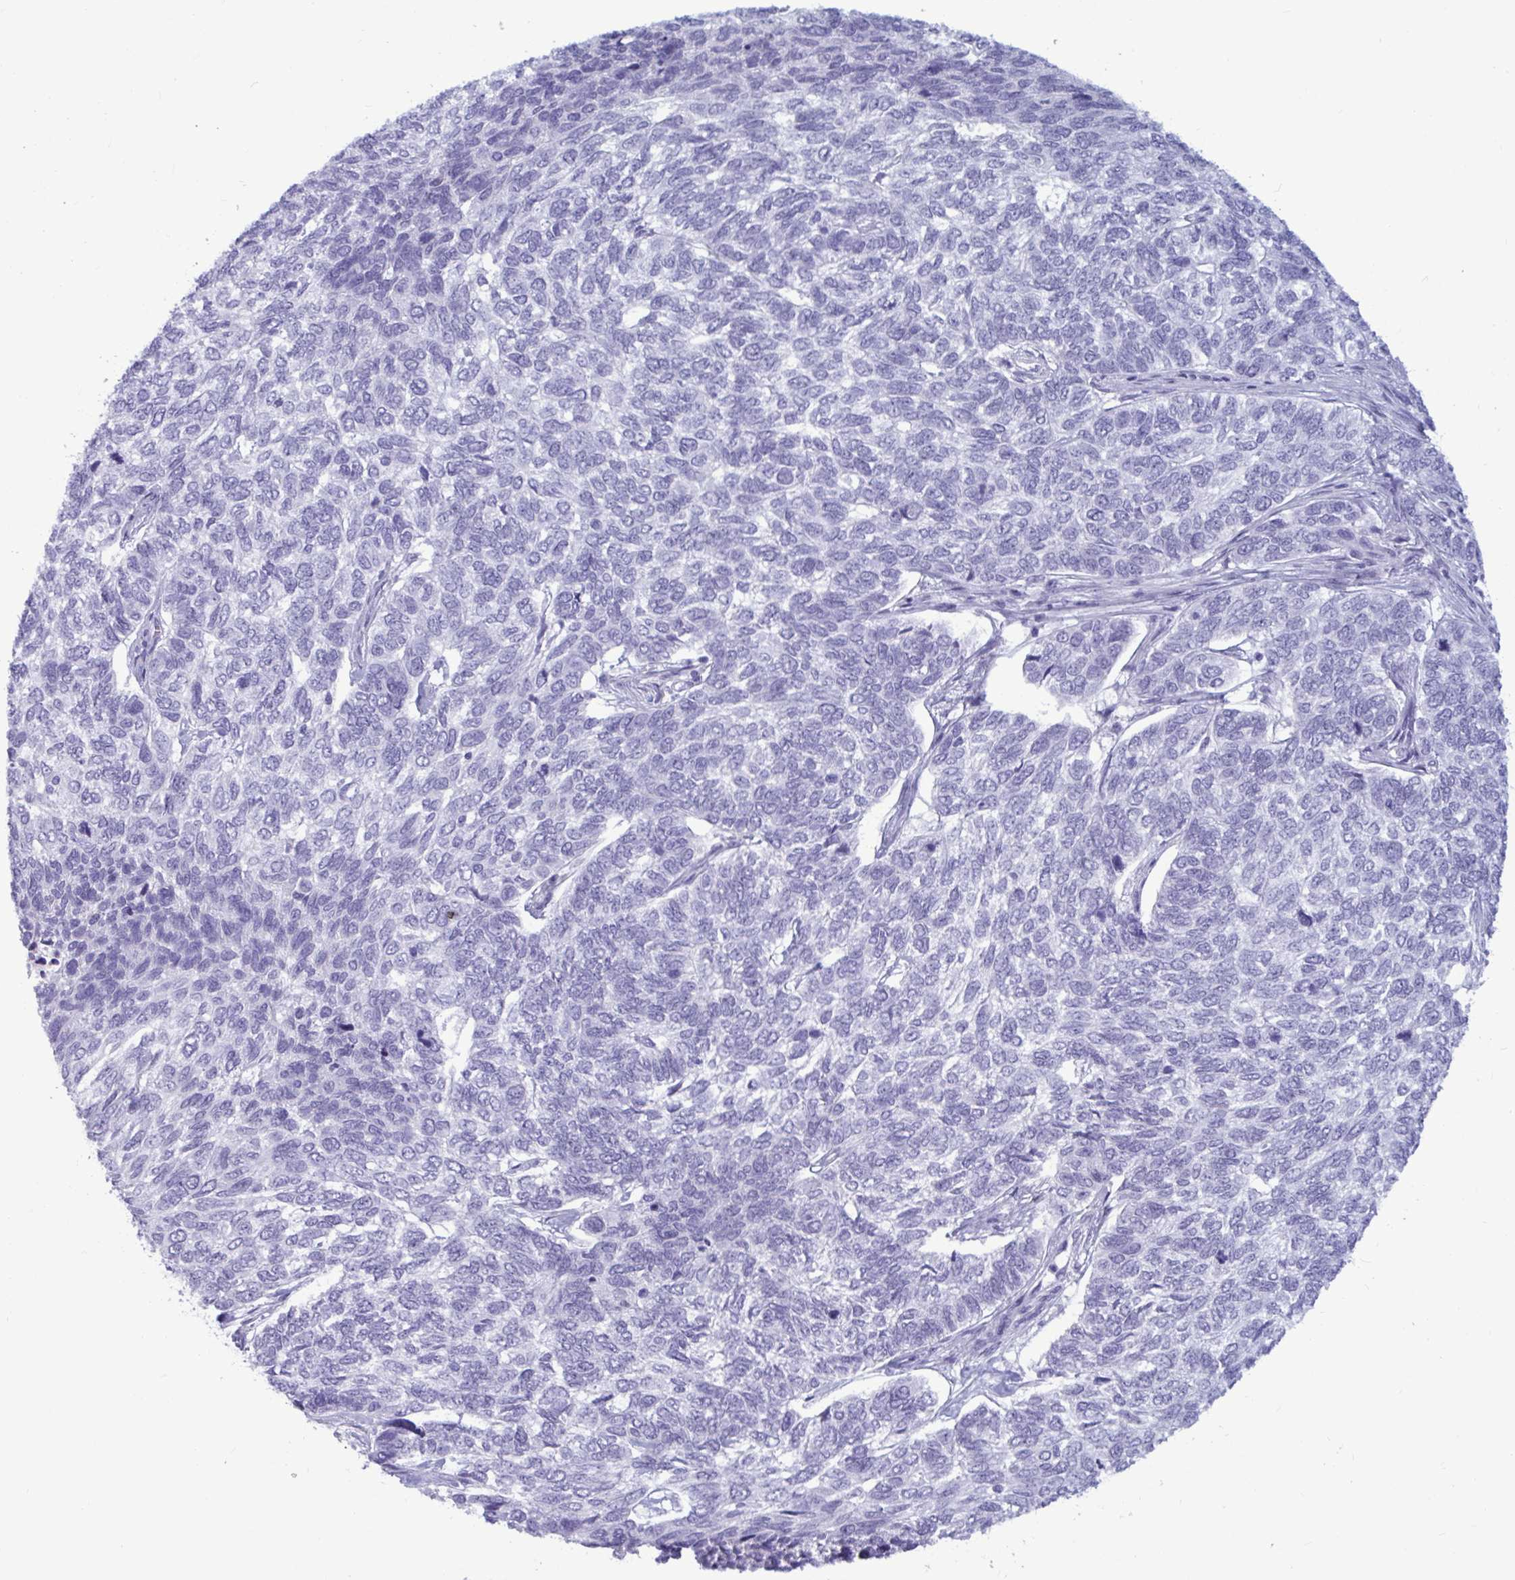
{"staining": {"intensity": "negative", "quantity": "none", "location": "none"}, "tissue": "skin cancer", "cell_type": "Tumor cells", "image_type": "cancer", "snomed": [{"axis": "morphology", "description": "Basal cell carcinoma"}, {"axis": "topography", "description": "Skin"}], "caption": "This is an IHC histopathology image of skin basal cell carcinoma. There is no expression in tumor cells.", "gene": "BBS10", "patient": {"sex": "female", "age": 65}}